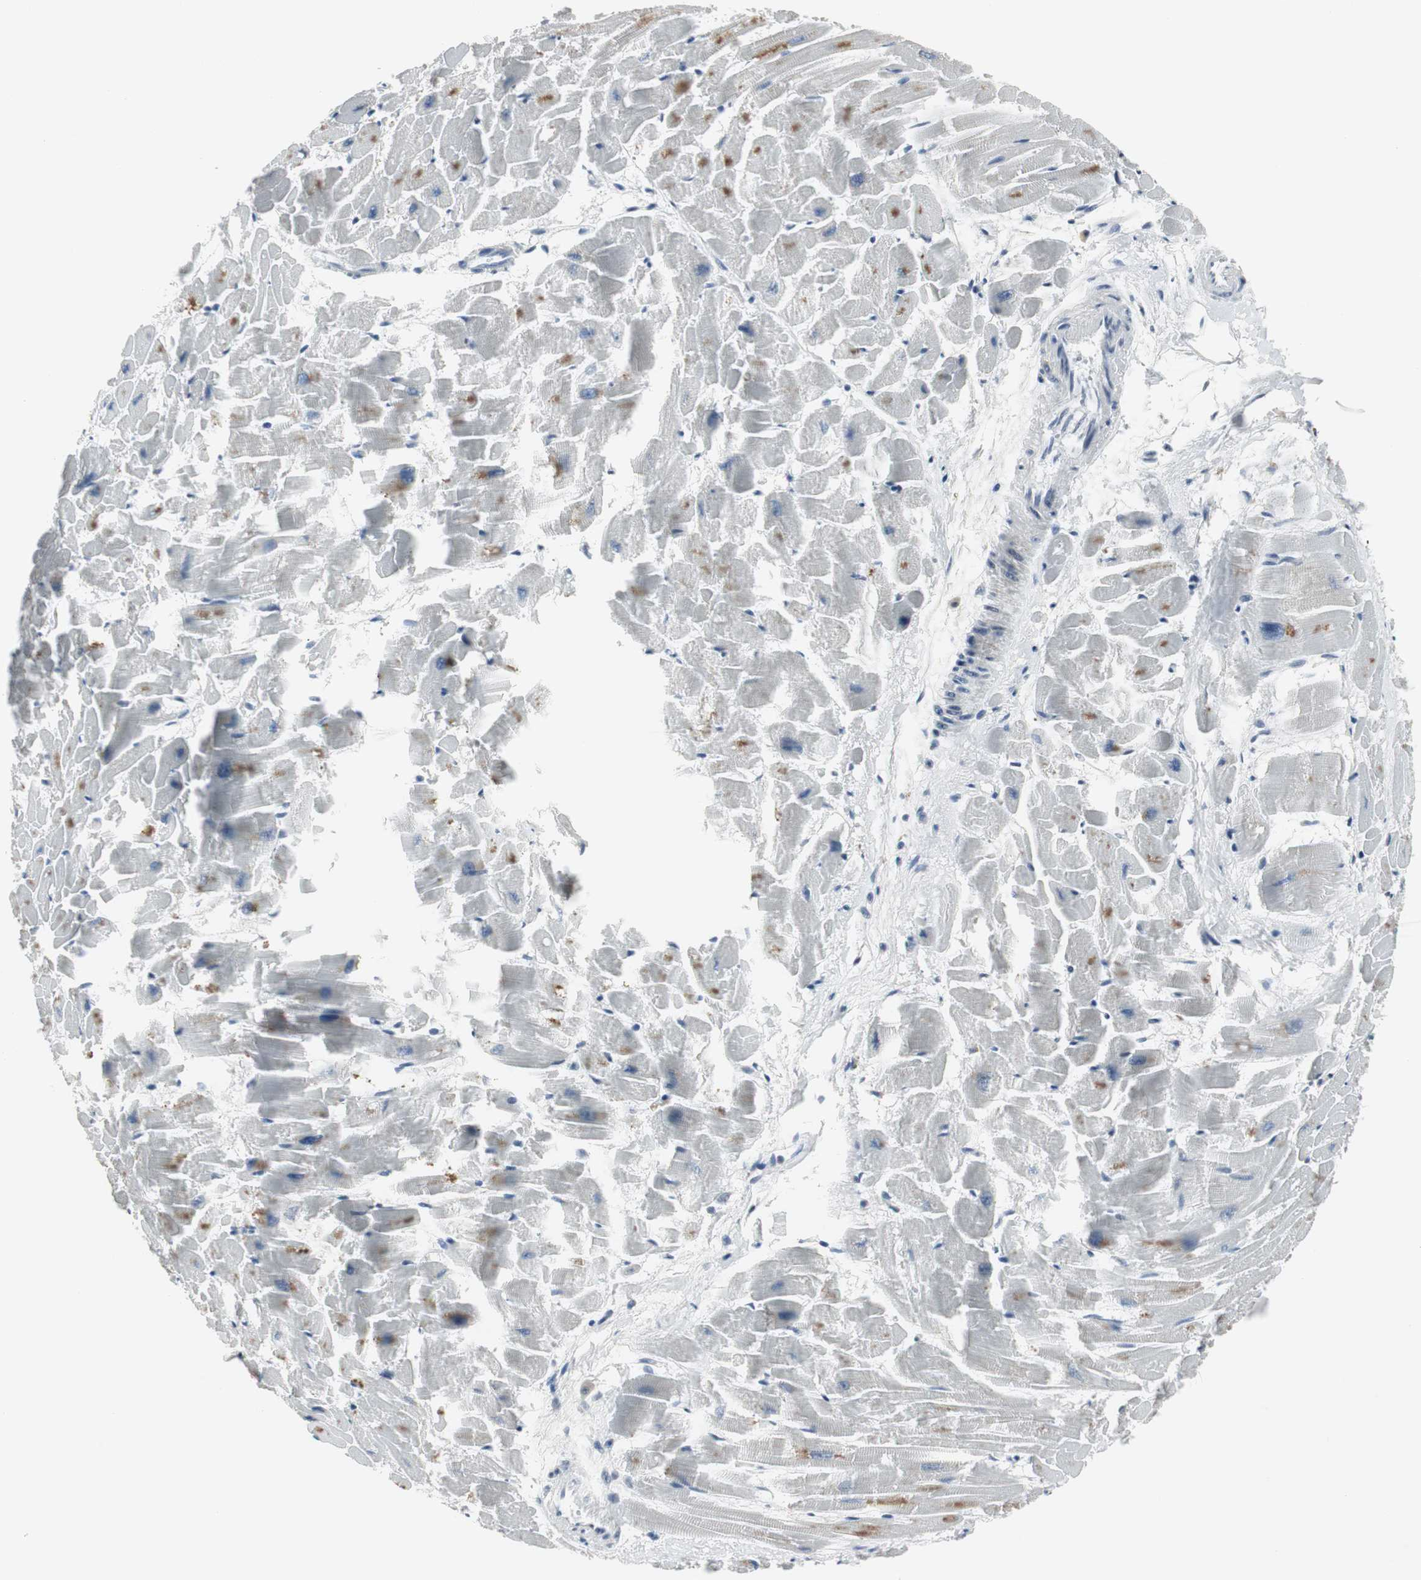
{"staining": {"intensity": "moderate", "quantity": "25%-75%", "location": "cytoplasmic/membranous"}, "tissue": "heart muscle", "cell_type": "Cardiomyocytes", "image_type": "normal", "snomed": [{"axis": "morphology", "description": "Normal tissue, NOS"}, {"axis": "topography", "description": "Heart"}], "caption": "This is a micrograph of immunohistochemistry (IHC) staining of benign heart muscle, which shows moderate expression in the cytoplasmic/membranous of cardiomyocytes.", "gene": "ELK1", "patient": {"sex": "female", "age": 19}}